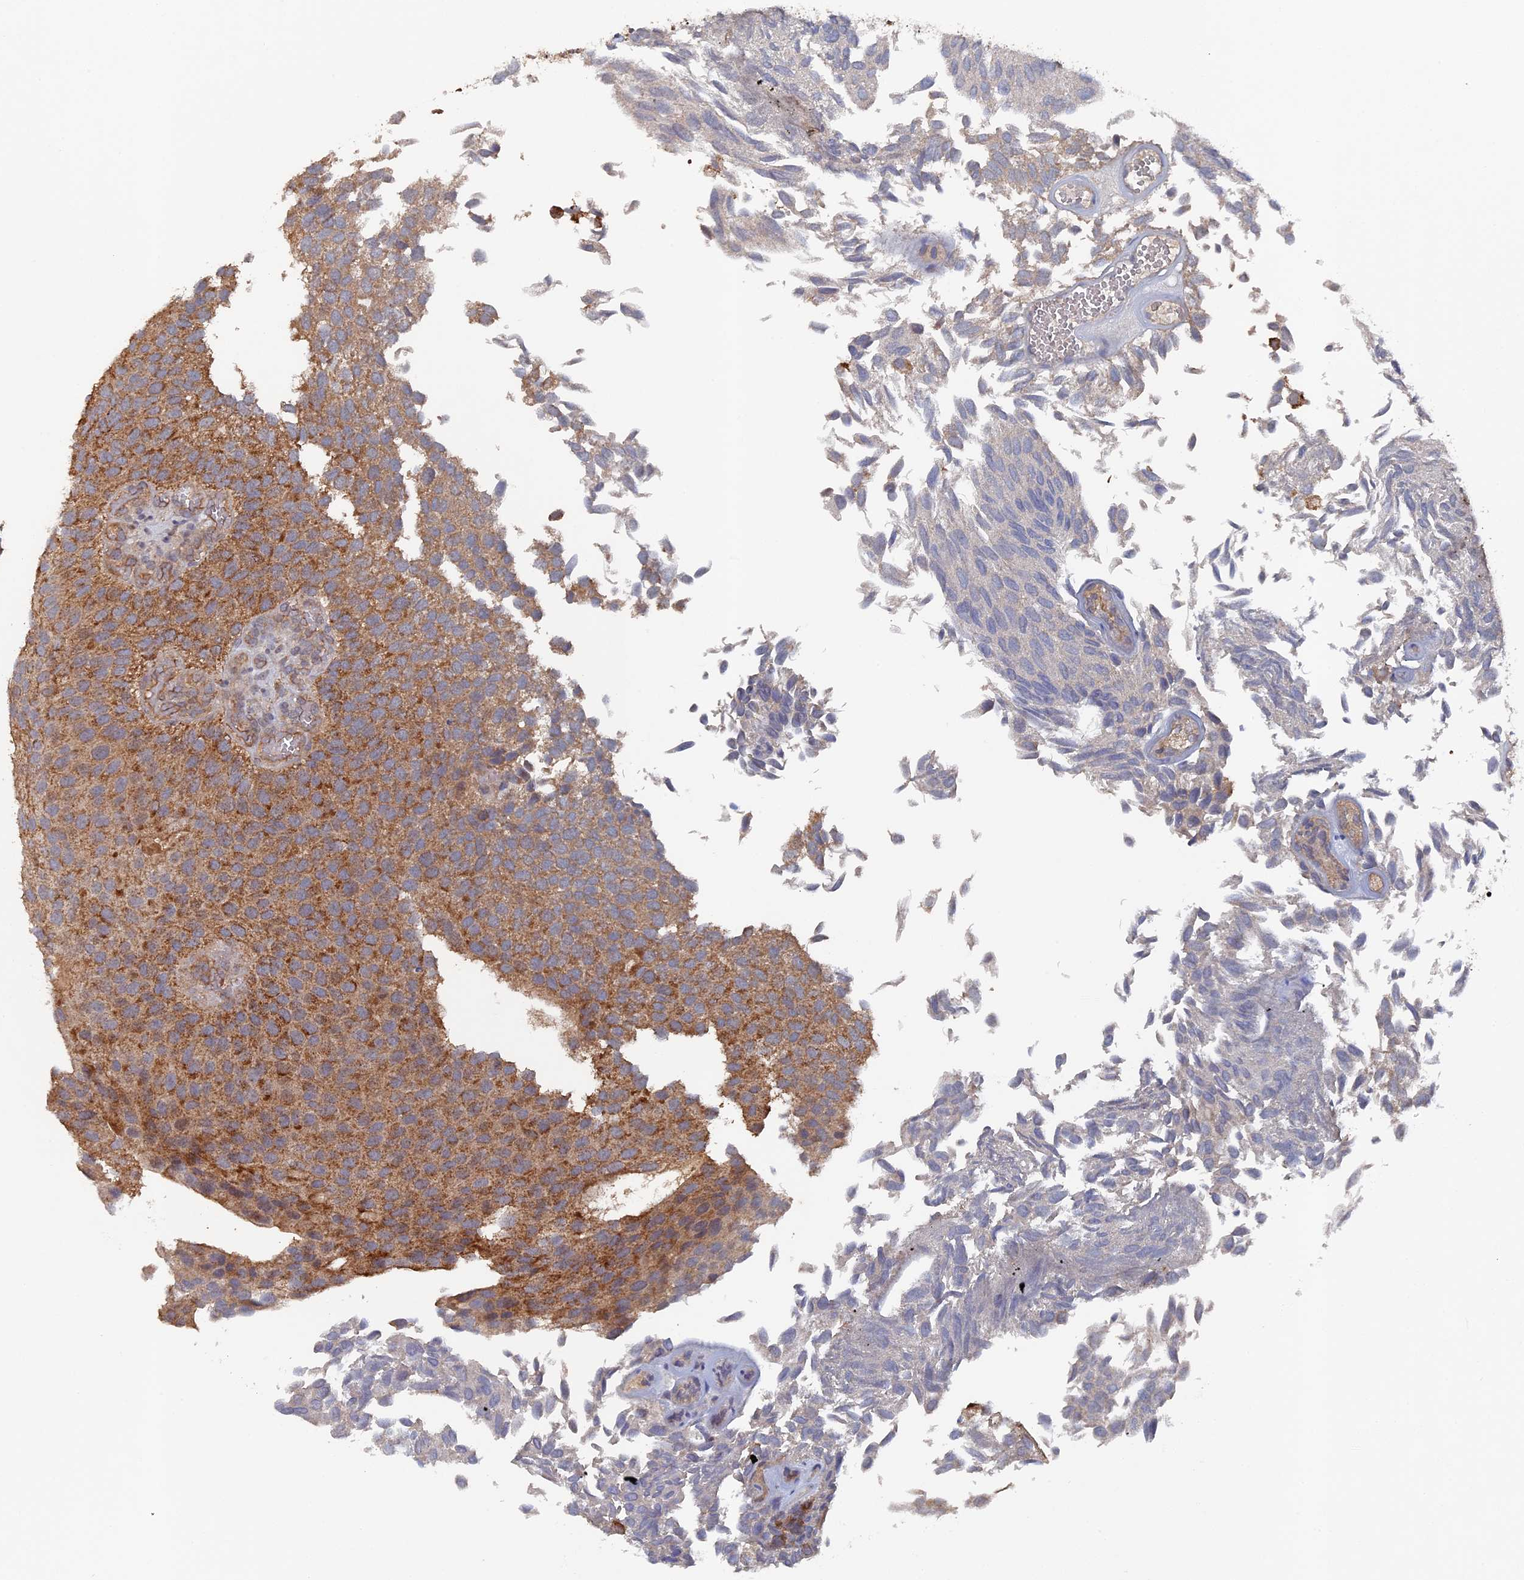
{"staining": {"intensity": "moderate", "quantity": ">75%", "location": "cytoplasmic/membranous"}, "tissue": "urothelial cancer", "cell_type": "Tumor cells", "image_type": "cancer", "snomed": [{"axis": "morphology", "description": "Urothelial carcinoma, Low grade"}, {"axis": "topography", "description": "Urinary bladder"}], "caption": "An immunohistochemistry (IHC) micrograph of tumor tissue is shown. Protein staining in brown highlights moderate cytoplasmic/membranous positivity in urothelial cancer within tumor cells.", "gene": "RAB15", "patient": {"sex": "male", "age": 89}}